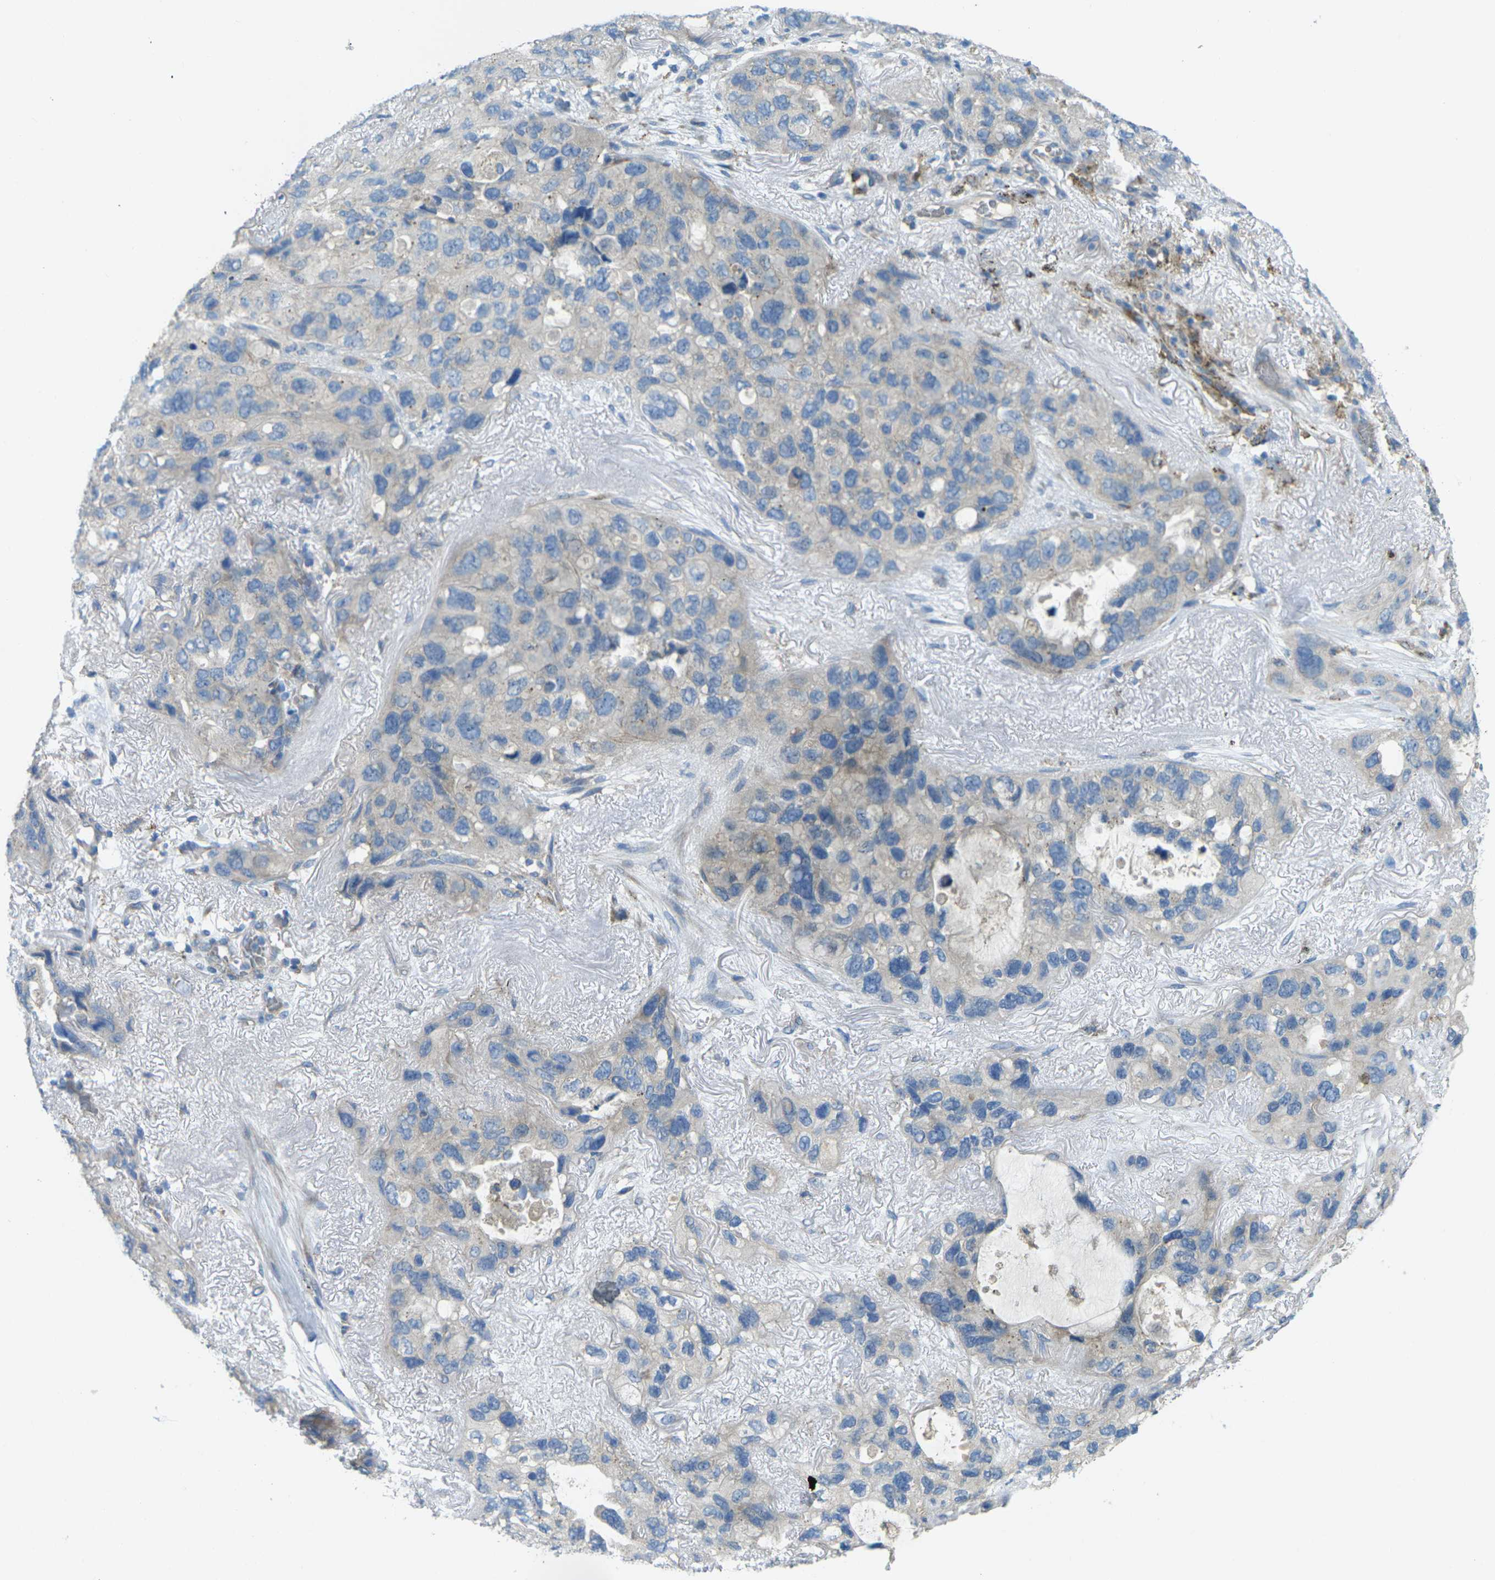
{"staining": {"intensity": "negative", "quantity": "none", "location": "none"}, "tissue": "lung cancer", "cell_type": "Tumor cells", "image_type": "cancer", "snomed": [{"axis": "morphology", "description": "Squamous cell carcinoma, NOS"}, {"axis": "topography", "description": "Lung"}], "caption": "An immunohistochemistry micrograph of lung squamous cell carcinoma is shown. There is no staining in tumor cells of lung squamous cell carcinoma.", "gene": "MYLK4", "patient": {"sex": "female", "age": 73}}